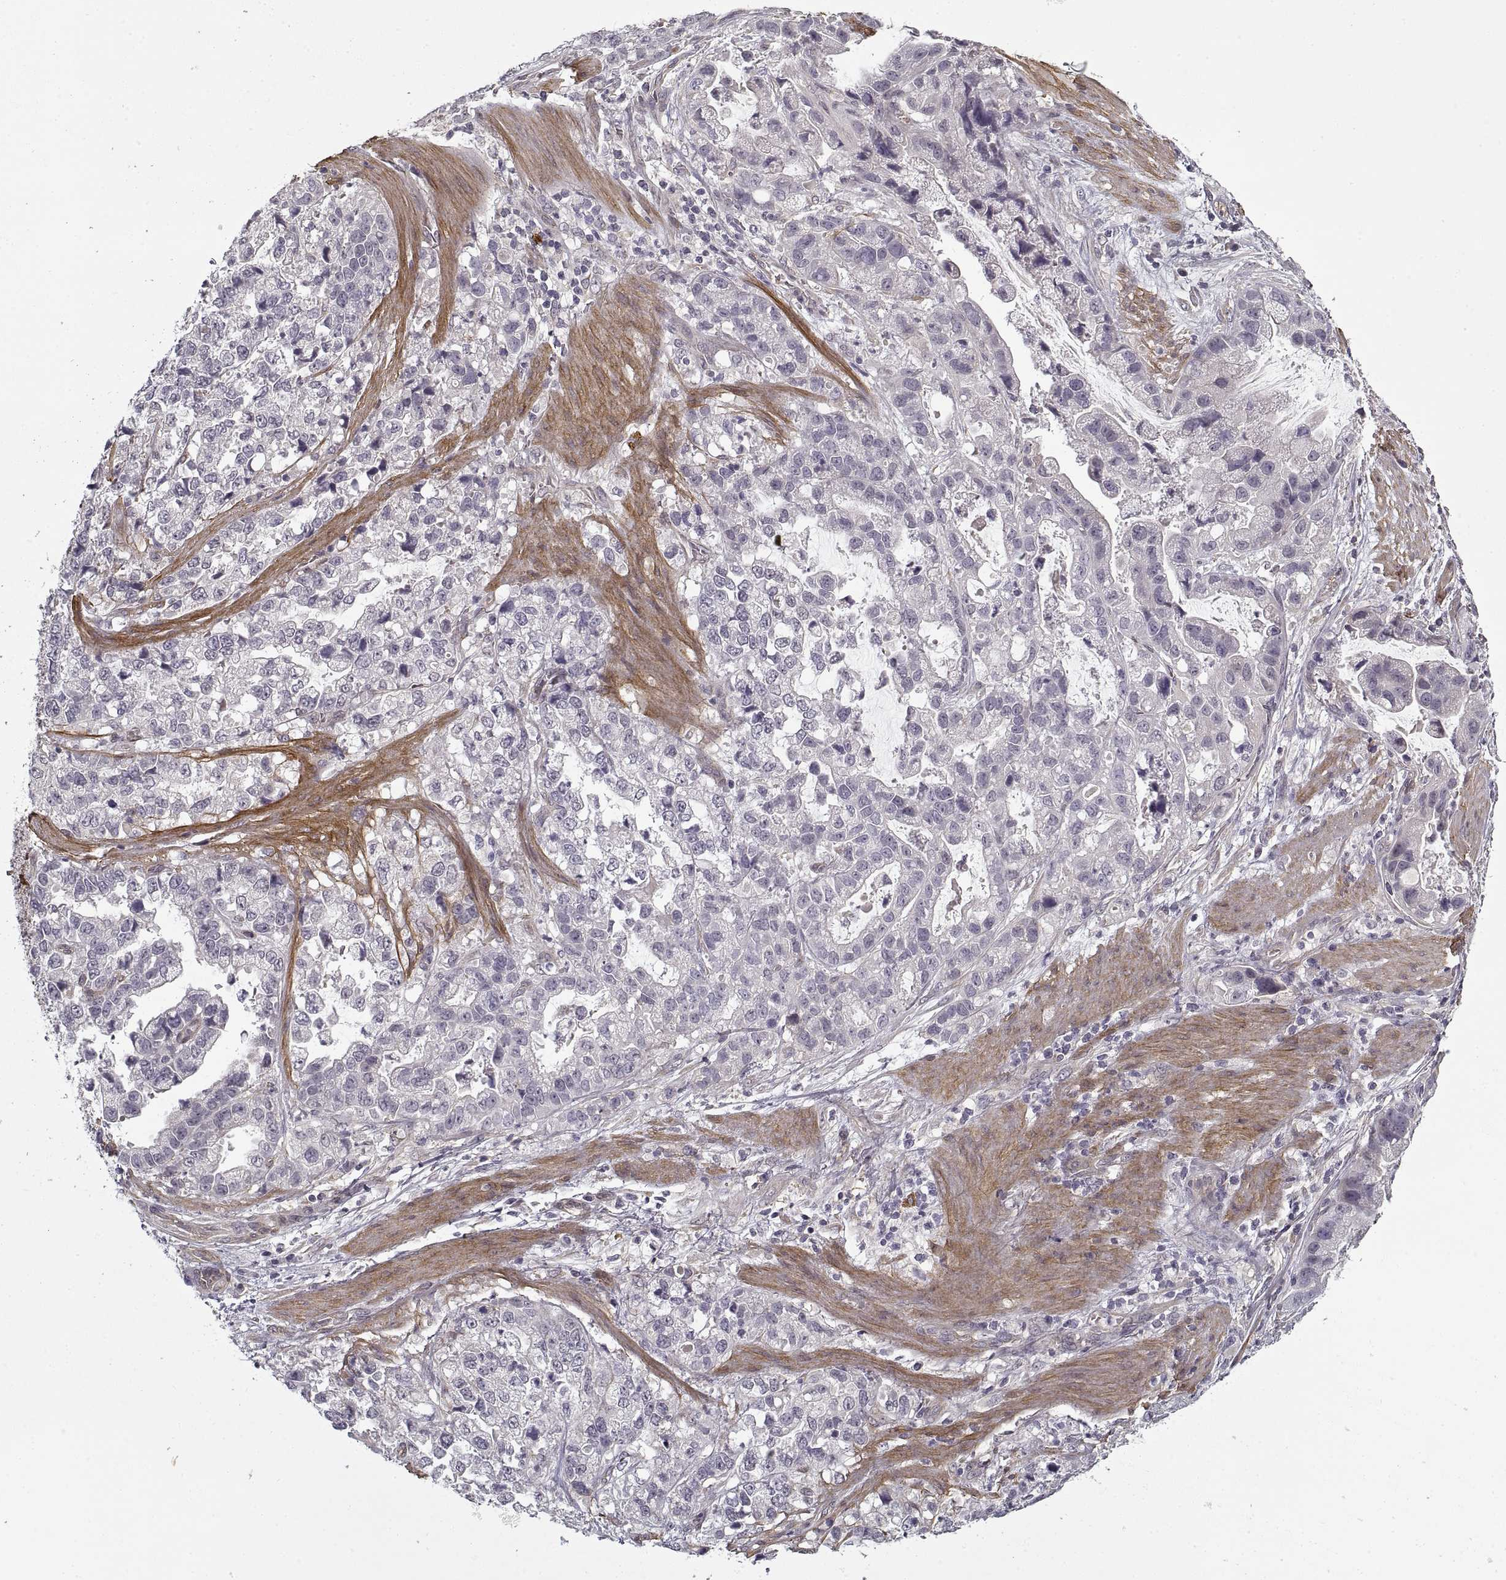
{"staining": {"intensity": "negative", "quantity": "none", "location": "none"}, "tissue": "stomach cancer", "cell_type": "Tumor cells", "image_type": "cancer", "snomed": [{"axis": "morphology", "description": "Adenocarcinoma, NOS"}, {"axis": "topography", "description": "Stomach"}], "caption": "Tumor cells show no significant protein expression in stomach cancer (adenocarcinoma).", "gene": "LAMB2", "patient": {"sex": "male", "age": 59}}